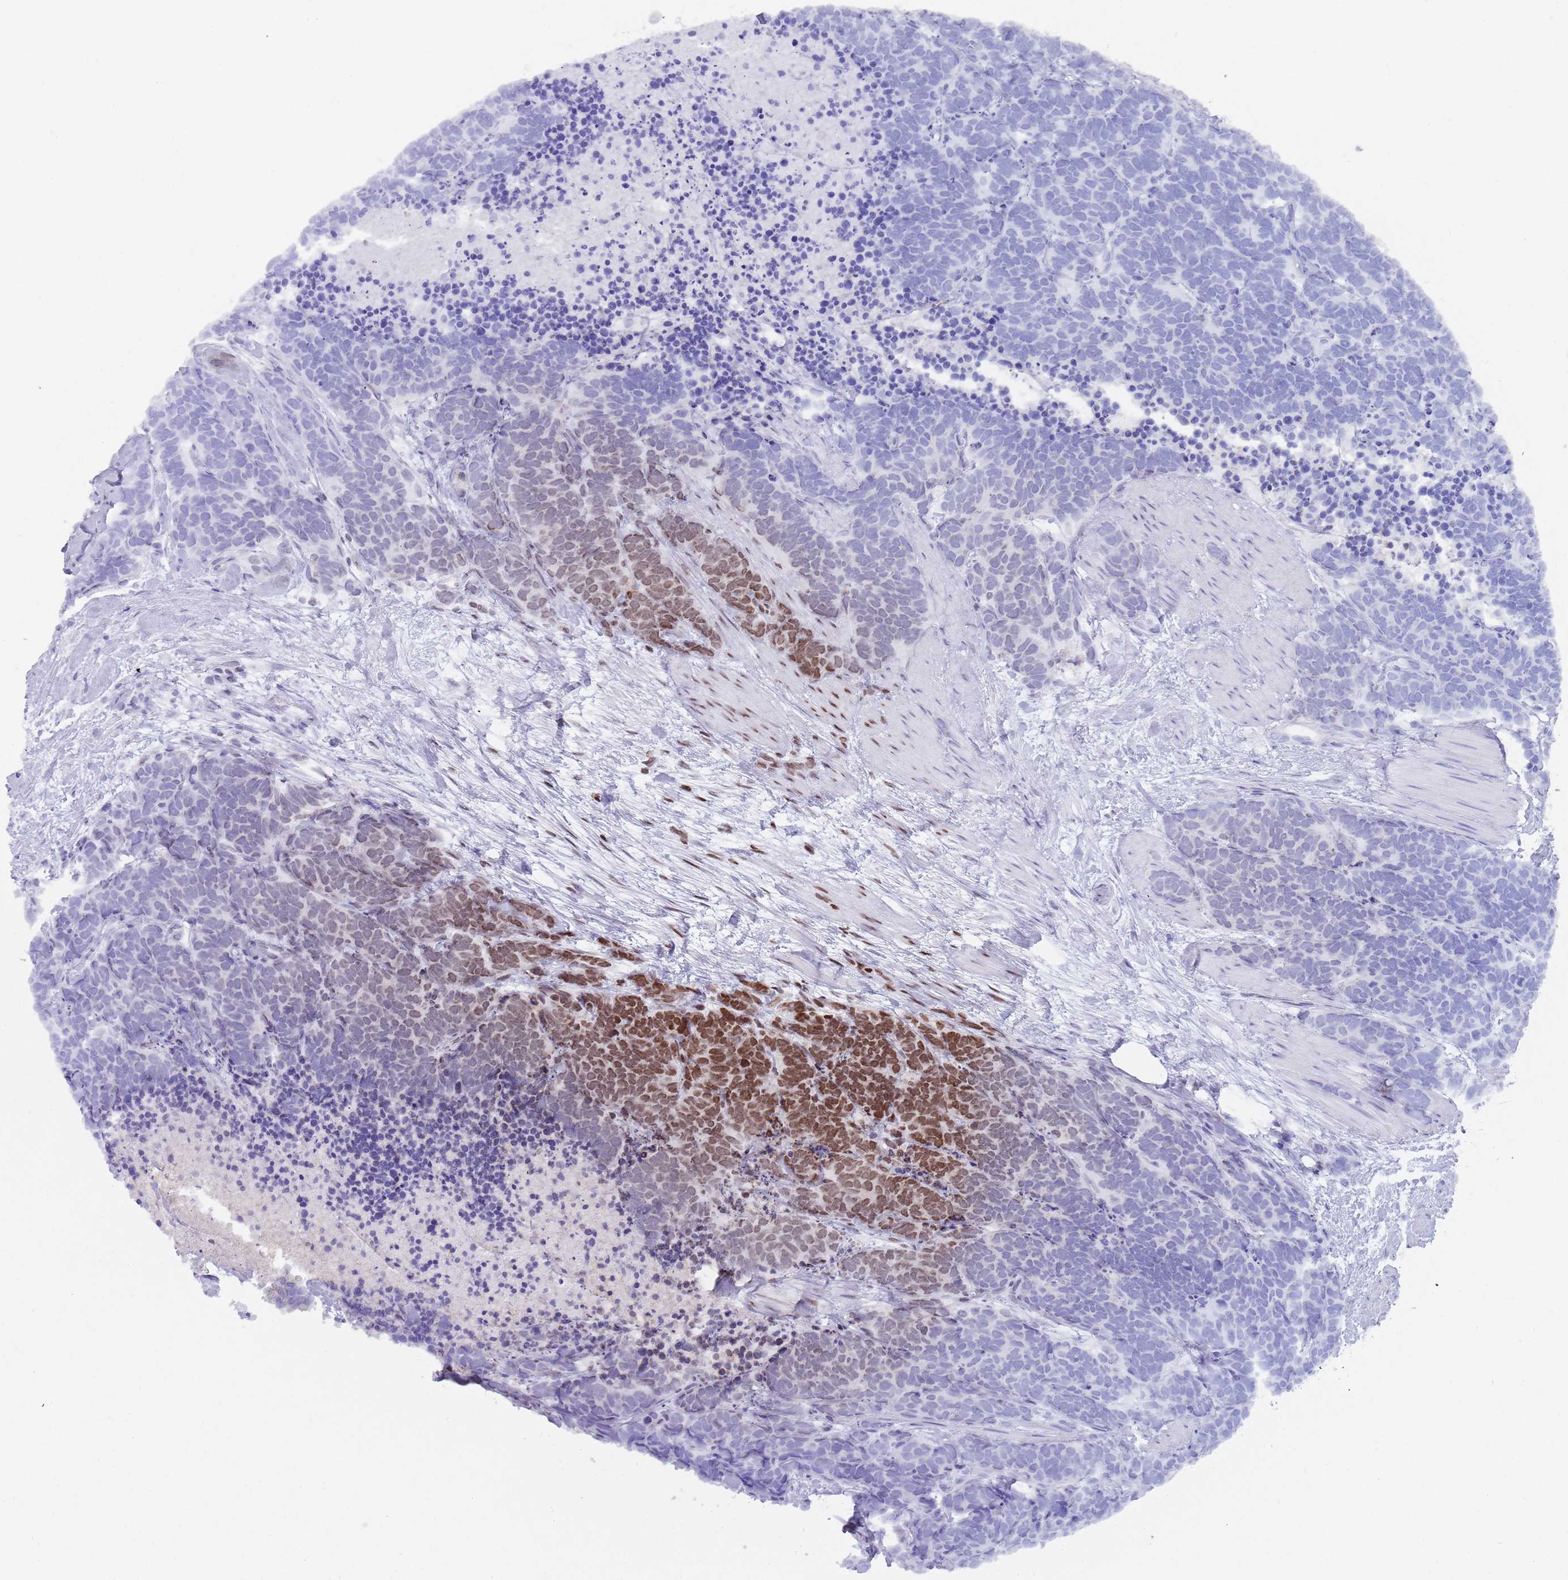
{"staining": {"intensity": "moderate", "quantity": "<25%", "location": "nuclear"}, "tissue": "carcinoid", "cell_type": "Tumor cells", "image_type": "cancer", "snomed": [{"axis": "morphology", "description": "Carcinoma, NOS"}, {"axis": "morphology", "description": "Carcinoid, malignant, NOS"}, {"axis": "topography", "description": "Prostate"}], "caption": "Immunohistochemistry histopathology image of carcinoid stained for a protein (brown), which displays low levels of moderate nuclear positivity in about <25% of tumor cells.", "gene": "HDAC8", "patient": {"sex": "male", "age": 57}}